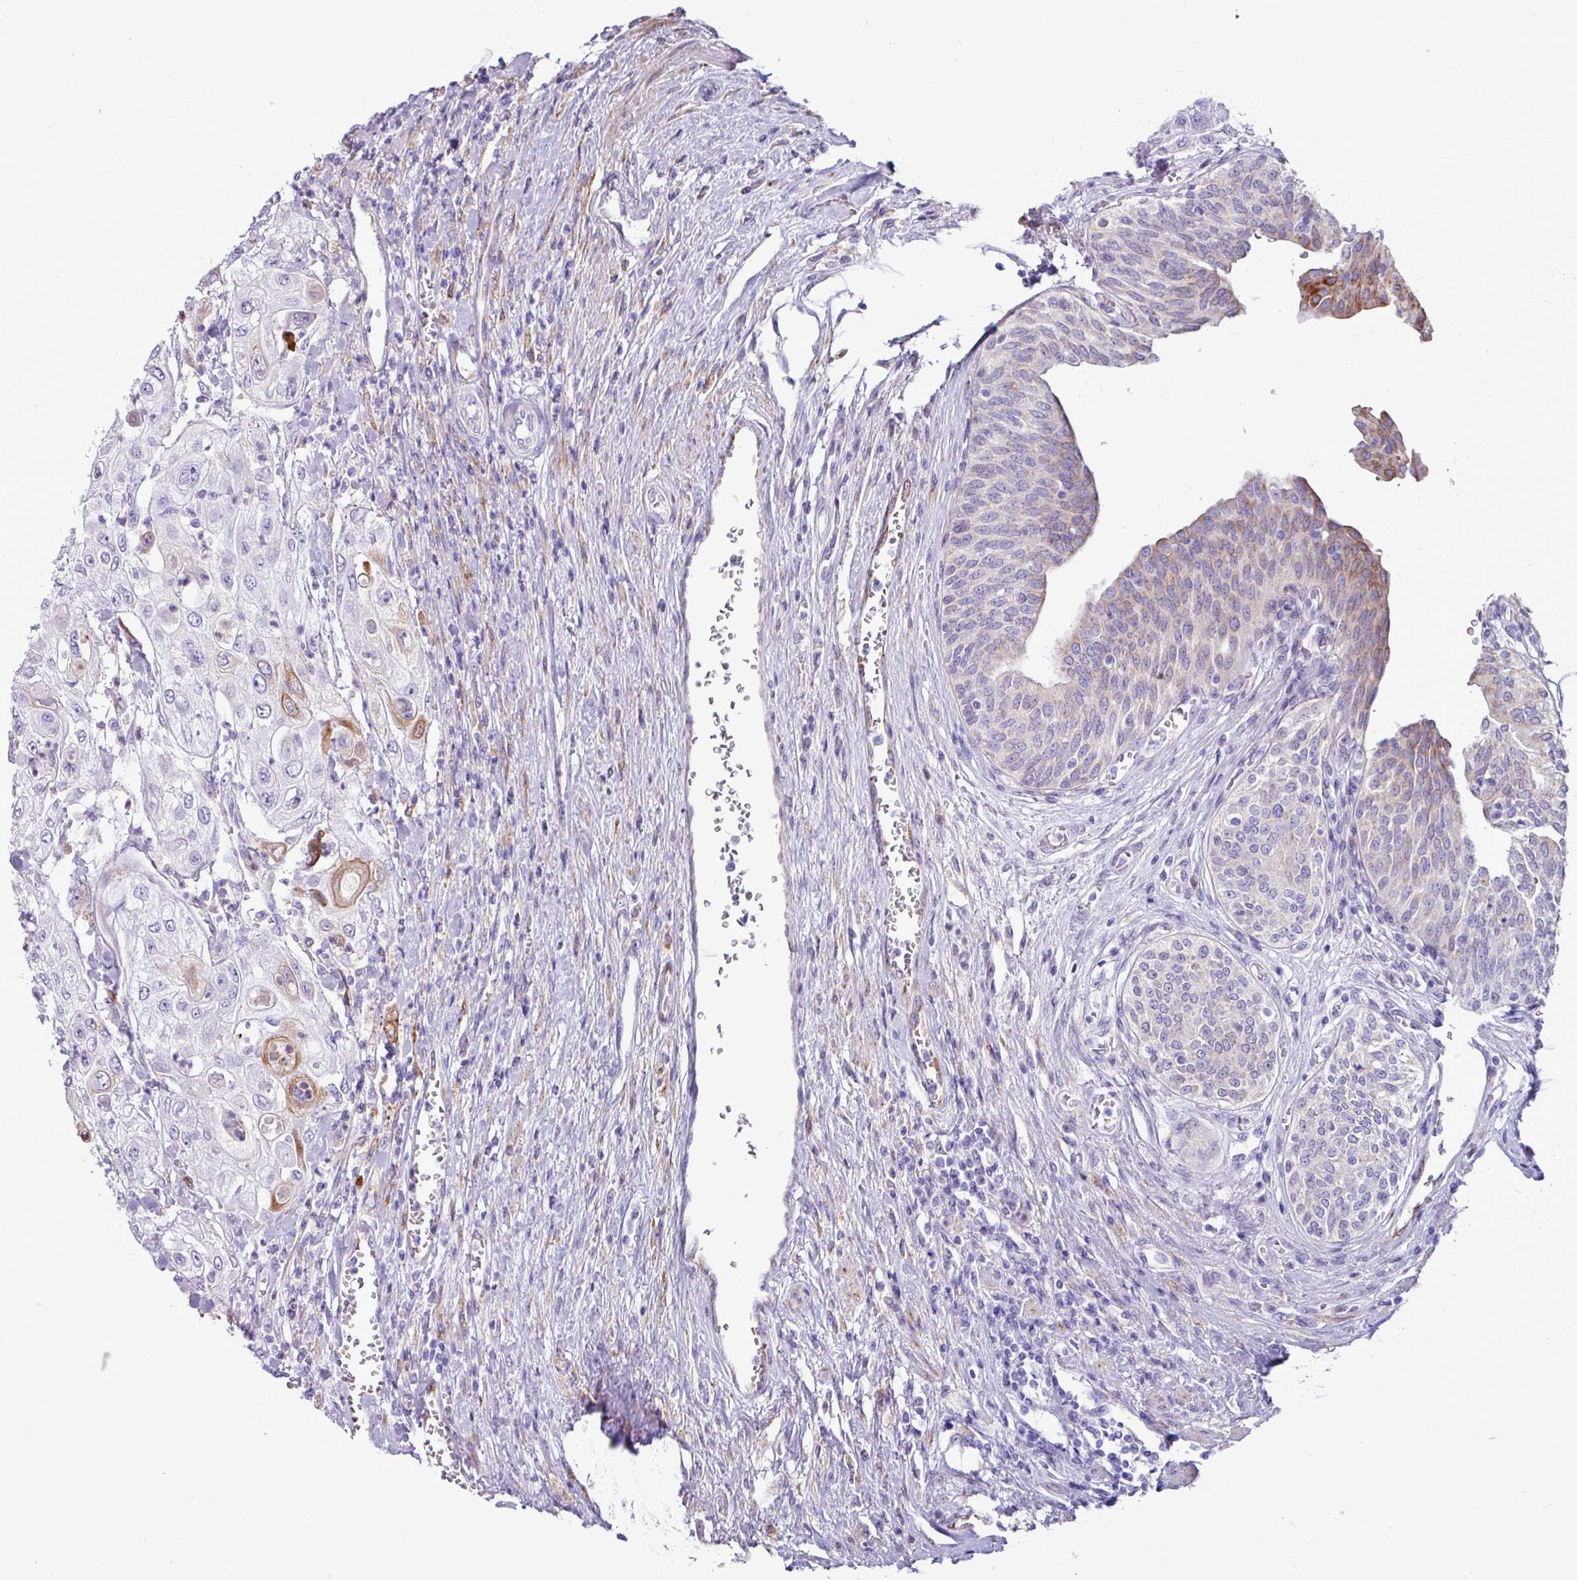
{"staining": {"intensity": "moderate", "quantity": "25%-75%", "location": "cytoplasmic/membranous"}, "tissue": "urothelial cancer", "cell_type": "Tumor cells", "image_type": "cancer", "snomed": [{"axis": "morphology", "description": "Urothelial carcinoma, High grade"}, {"axis": "topography", "description": "Urinary bladder"}], "caption": "An IHC photomicrograph of tumor tissue is shown. Protein staining in brown labels moderate cytoplasmic/membranous positivity in urothelial cancer within tumor cells. (brown staining indicates protein expression, while blue staining denotes nuclei).", "gene": "PPP1R35", "patient": {"sex": "female", "age": 79}}